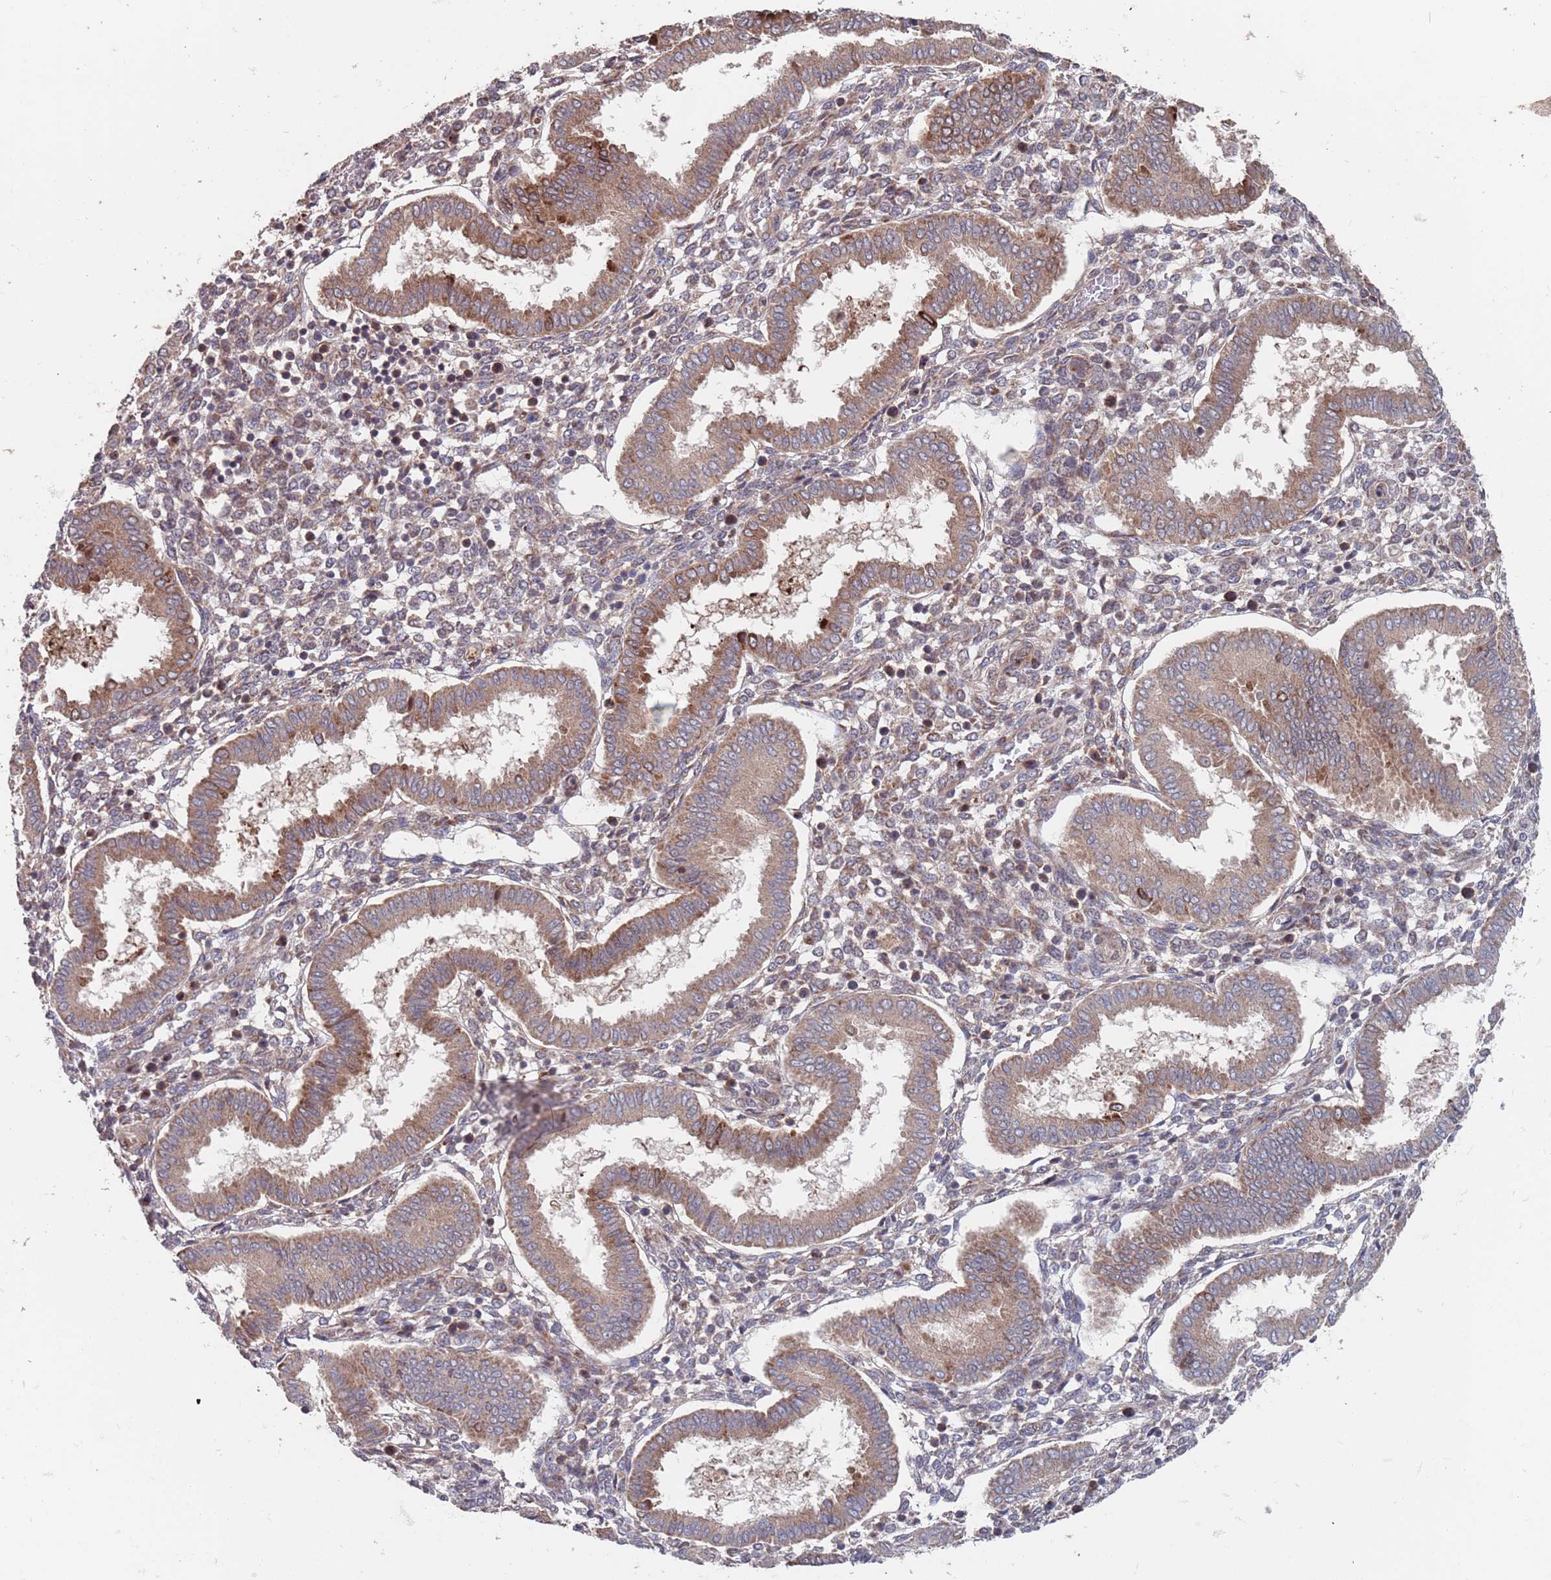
{"staining": {"intensity": "weak", "quantity": "25%-75%", "location": "cytoplasmic/membranous"}, "tissue": "endometrium", "cell_type": "Cells in endometrial stroma", "image_type": "normal", "snomed": [{"axis": "morphology", "description": "Normal tissue, NOS"}, {"axis": "topography", "description": "Endometrium"}], "caption": "Protein staining of normal endometrium demonstrates weak cytoplasmic/membranous staining in about 25%-75% of cells in endometrial stroma.", "gene": "UNC45A", "patient": {"sex": "female", "age": 24}}